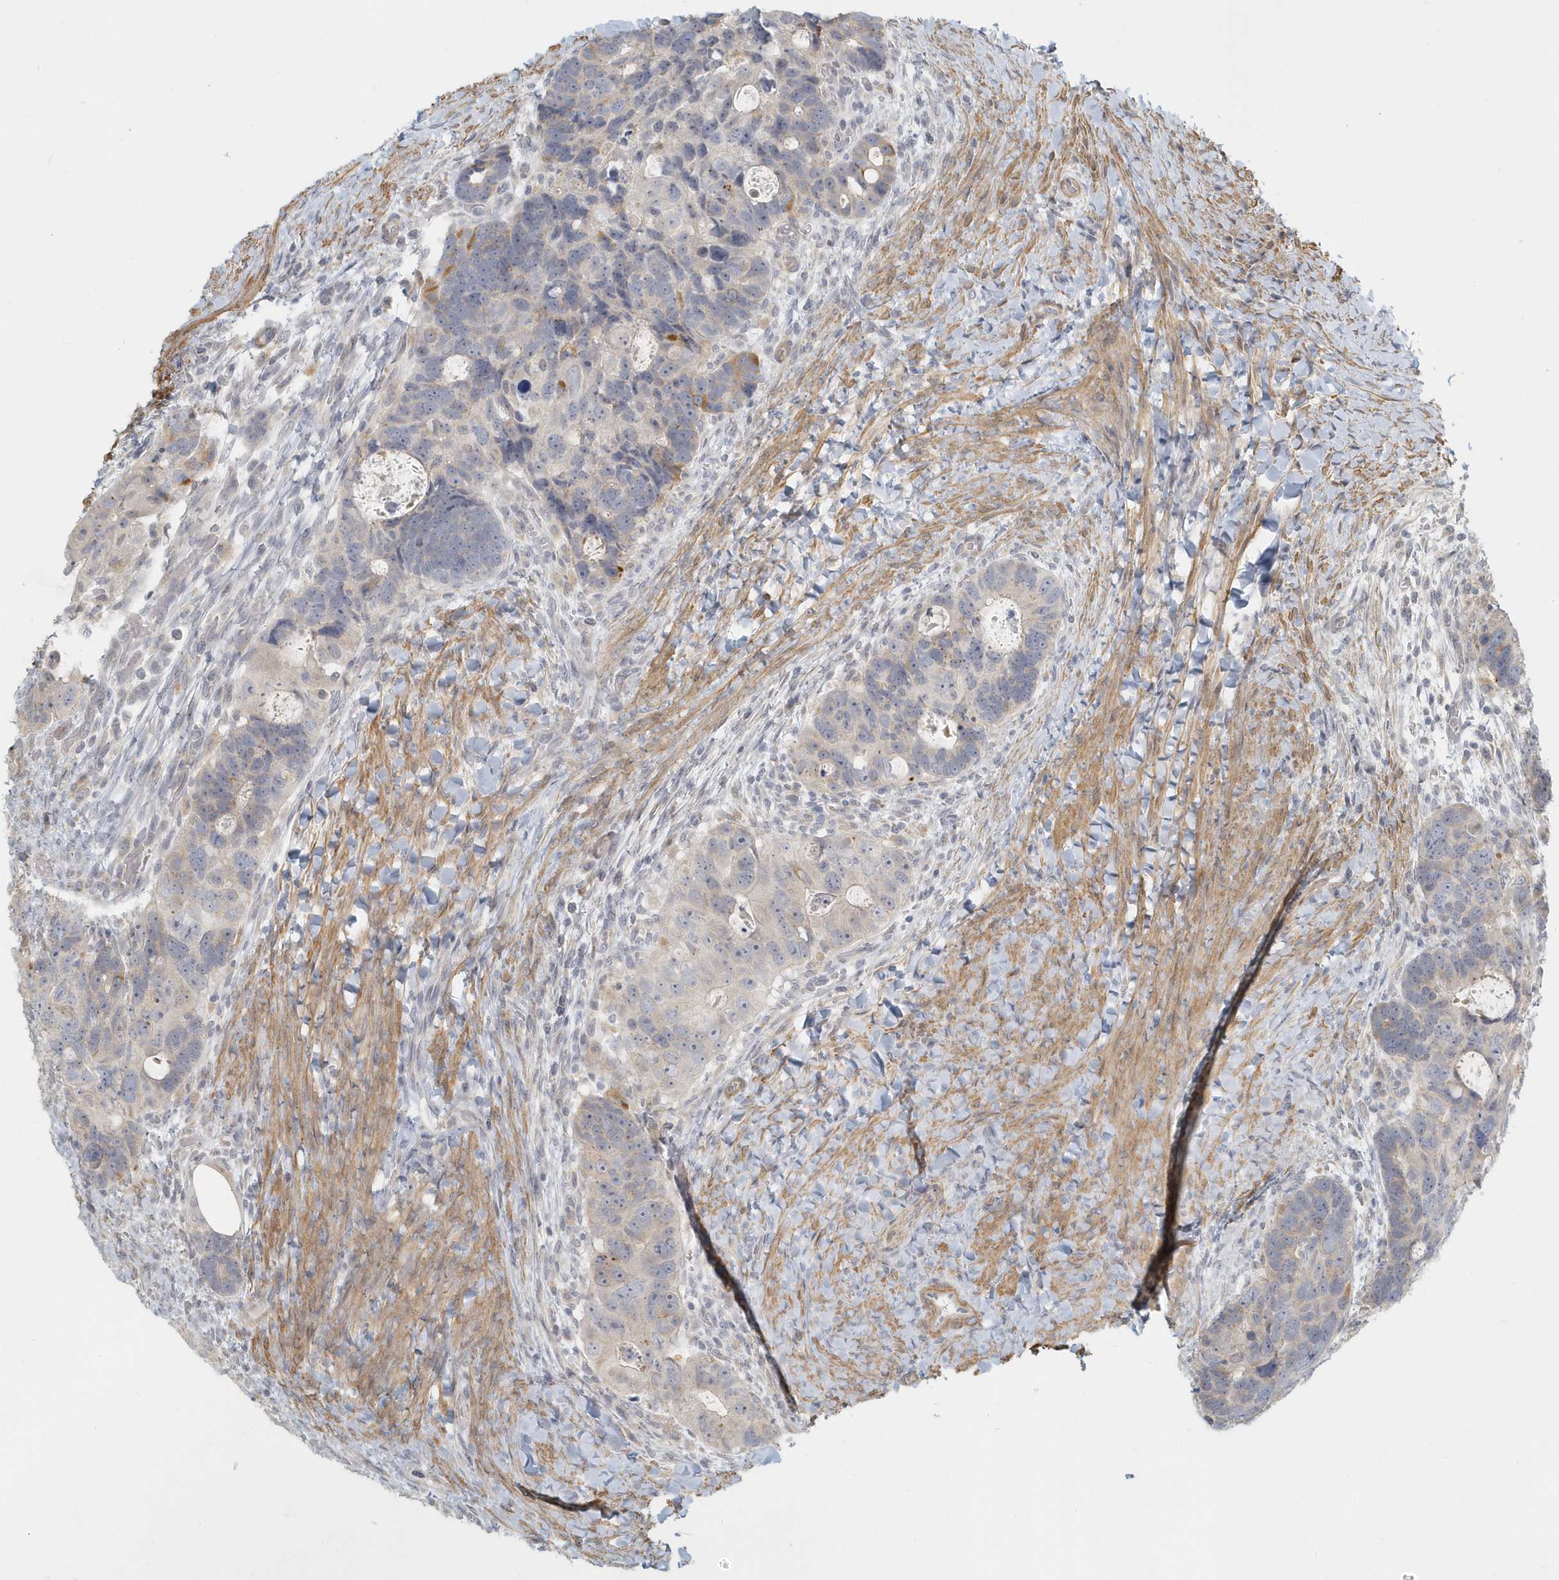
{"staining": {"intensity": "negative", "quantity": "none", "location": "none"}, "tissue": "colorectal cancer", "cell_type": "Tumor cells", "image_type": "cancer", "snomed": [{"axis": "morphology", "description": "Adenocarcinoma, NOS"}, {"axis": "topography", "description": "Rectum"}], "caption": "The photomicrograph demonstrates no significant staining in tumor cells of adenocarcinoma (colorectal). (DAB immunohistochemistry (IHC) visualized using brightfield microscopy, high magnification).", "gene": "NAPB", "patient": {"sex": "male", "age": 59}}